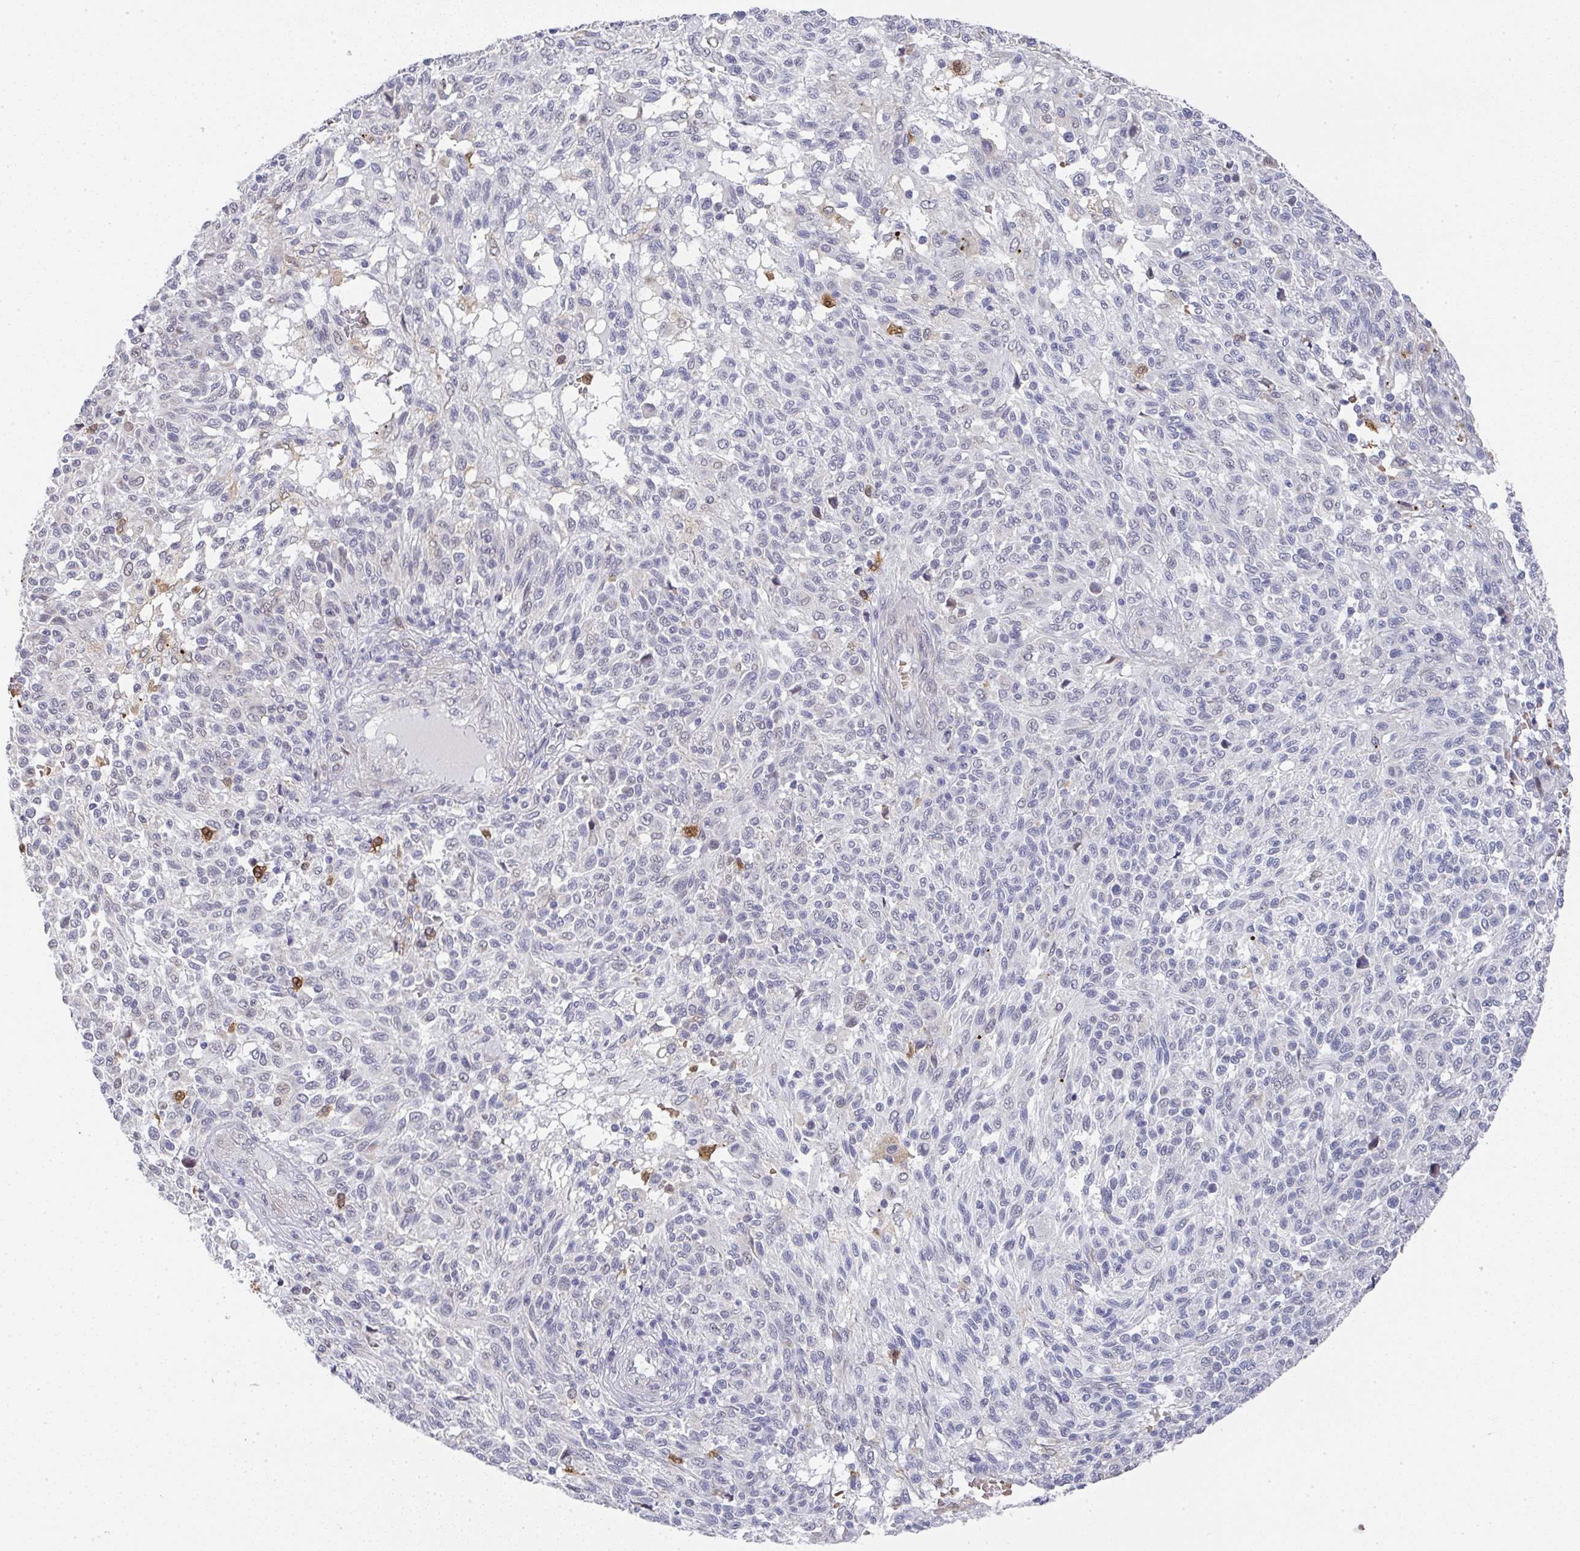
{"staining": {"intensity": "negative", "quantity": "none", "location": "none"}, "tissue": "melanoma", "cell_type": "Tumor cells", "image_type": "cancer", "snomed": [{"axis": "morphology", "description": "Malignant melanoma, NOS"}, {"axis": "topography", "description": "Skin"}], "caption": "Tumor cells are negative for protein expression in human malignant melanoma.", "gene": "NCF1", "patient": {"sex": "male", "age": 66}}